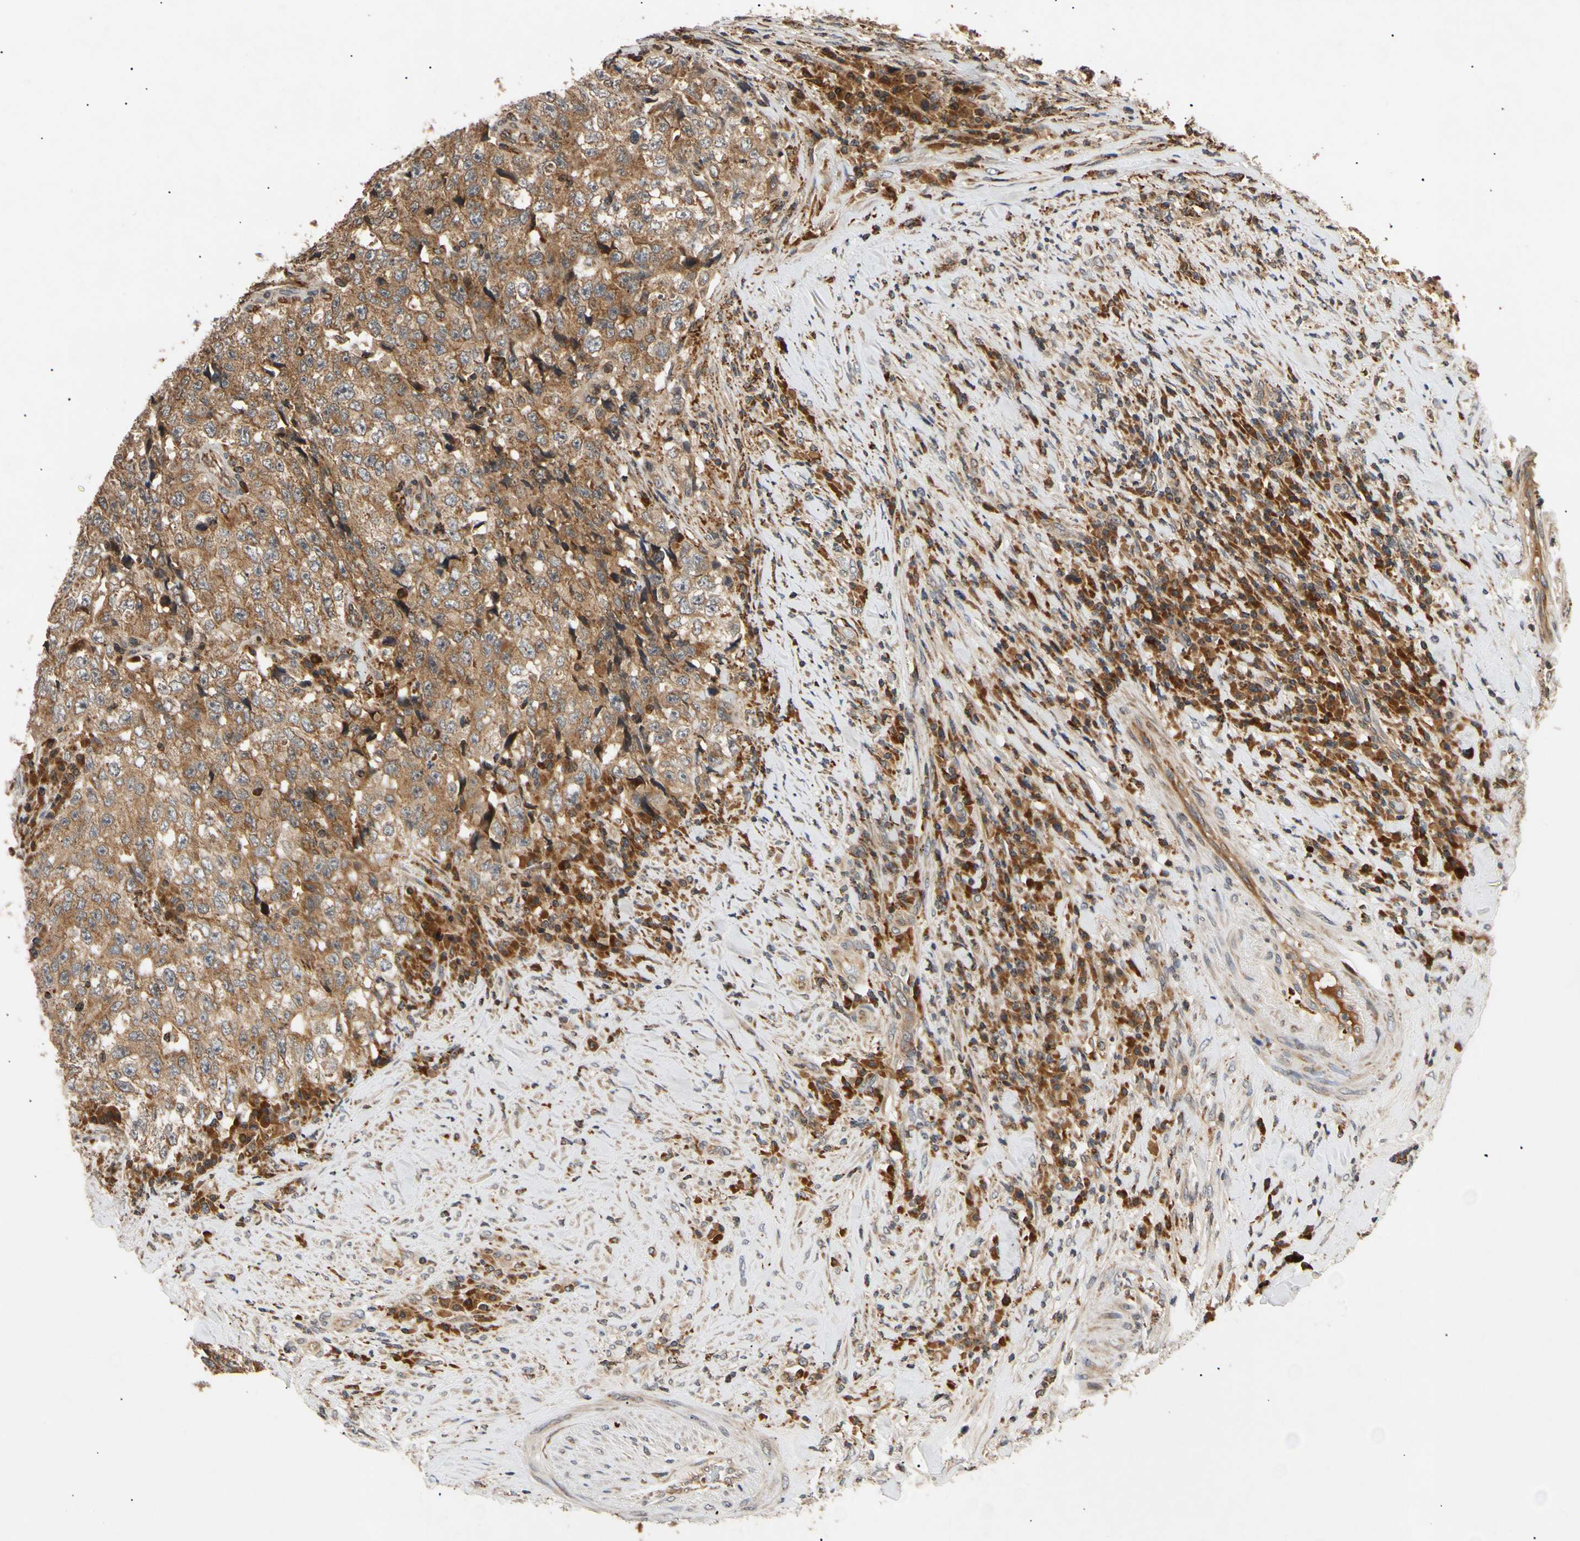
{"staining": {"intensity": "strong", "quantity": ">75%", "location": "cytoplasmic/membranous"}, "tissue": "testis cancer", "cell_type": "Tumor cells", "image_type": "cancer", "snomed": [{"axis": "morphology", "description": "Necrosis, NOS"}, {"axis": "morphology", "description": "Carcinoma, Embryonal, NOS"}, {"axis": "topography", "description": "Testis"}], "caption": "Protein analysis of testis embryonal carcinoma tissue shows strong cytoplasmic/membranous expression in approximately >75% of tumor cells. (DAB IHC with brightfield microscopy, high magnification).", "gene": "MRPS22", "patient": {"sex": "male", "age": 19}}